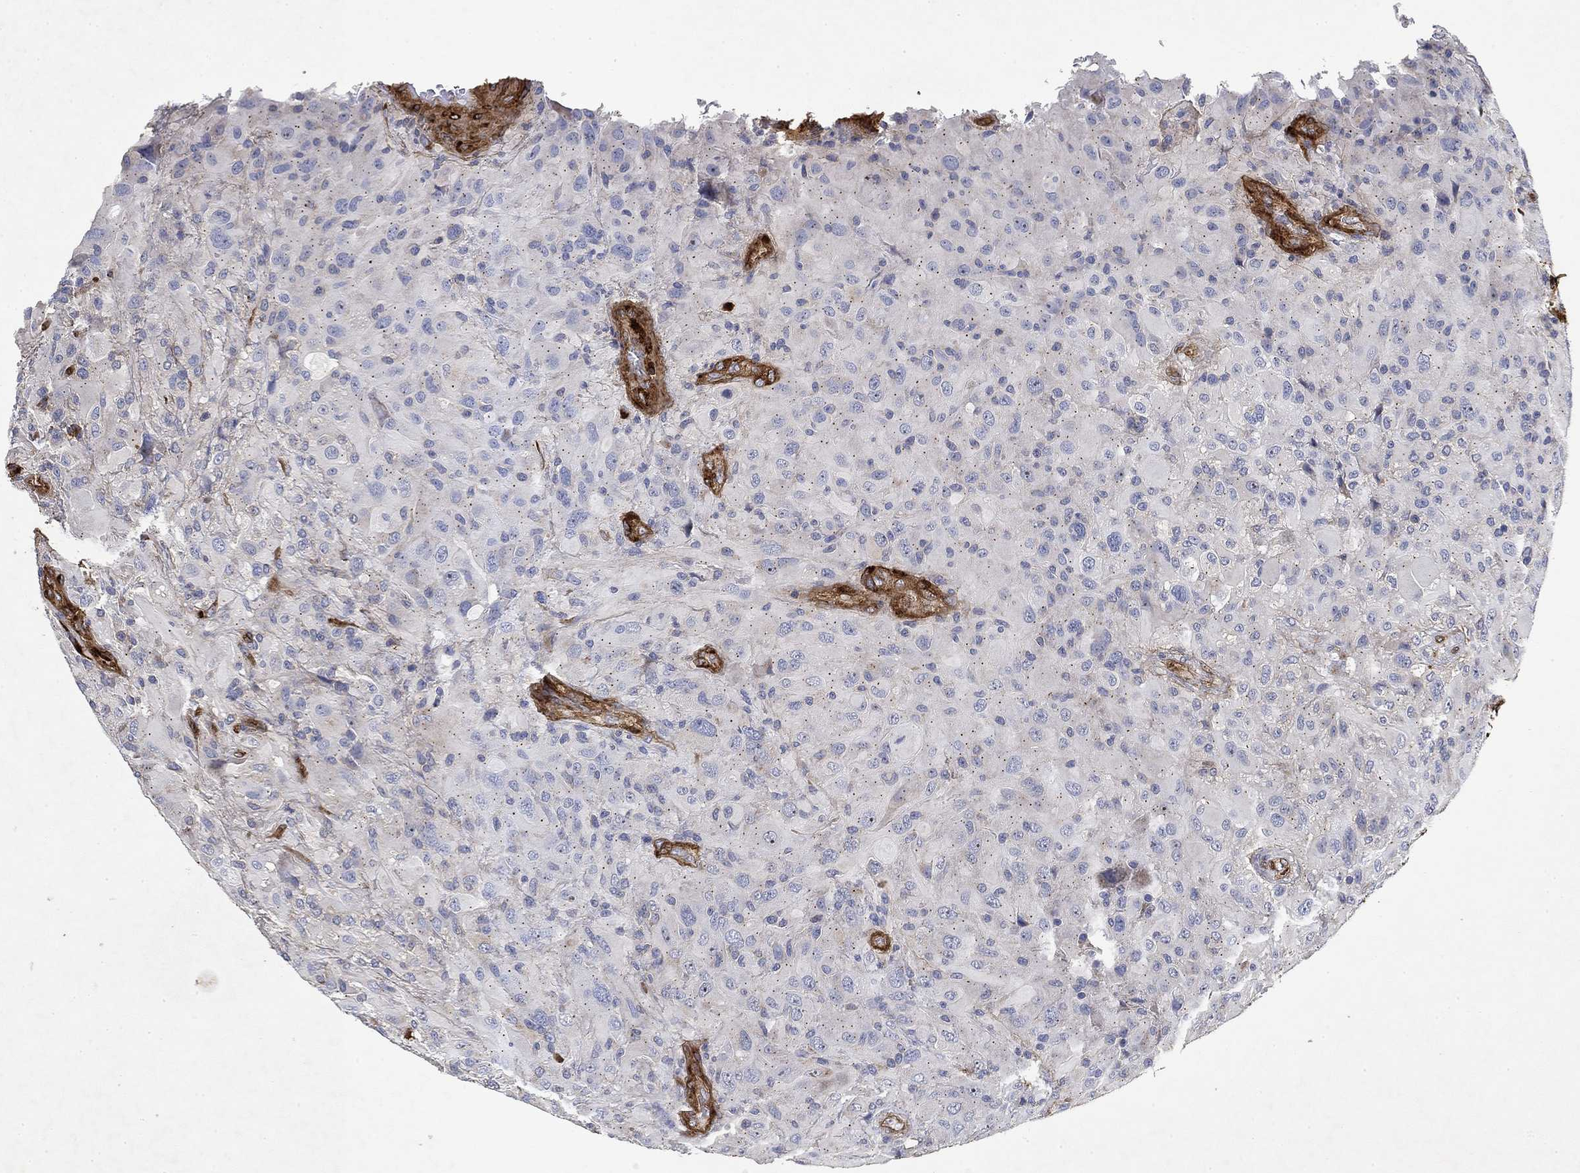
{"staining": {"intensity": "negative", "quantity": "none", "location": "none"}, "tissue": "glioma", "cell_type": "Tumor cells", "image_type": "cancer", "snomed": [{"axis": "morphology", "description": "Glioma, malignant, High grade"}, {"axis": "topography", "description": "Cerebral cortex"}], "caption": "This is an IHC micrograph of high-grade glioma (malignant). There is no positivity in tumor cells.", "gene": "COL4A2", "patient": {"sex": "male", "age": 35}}